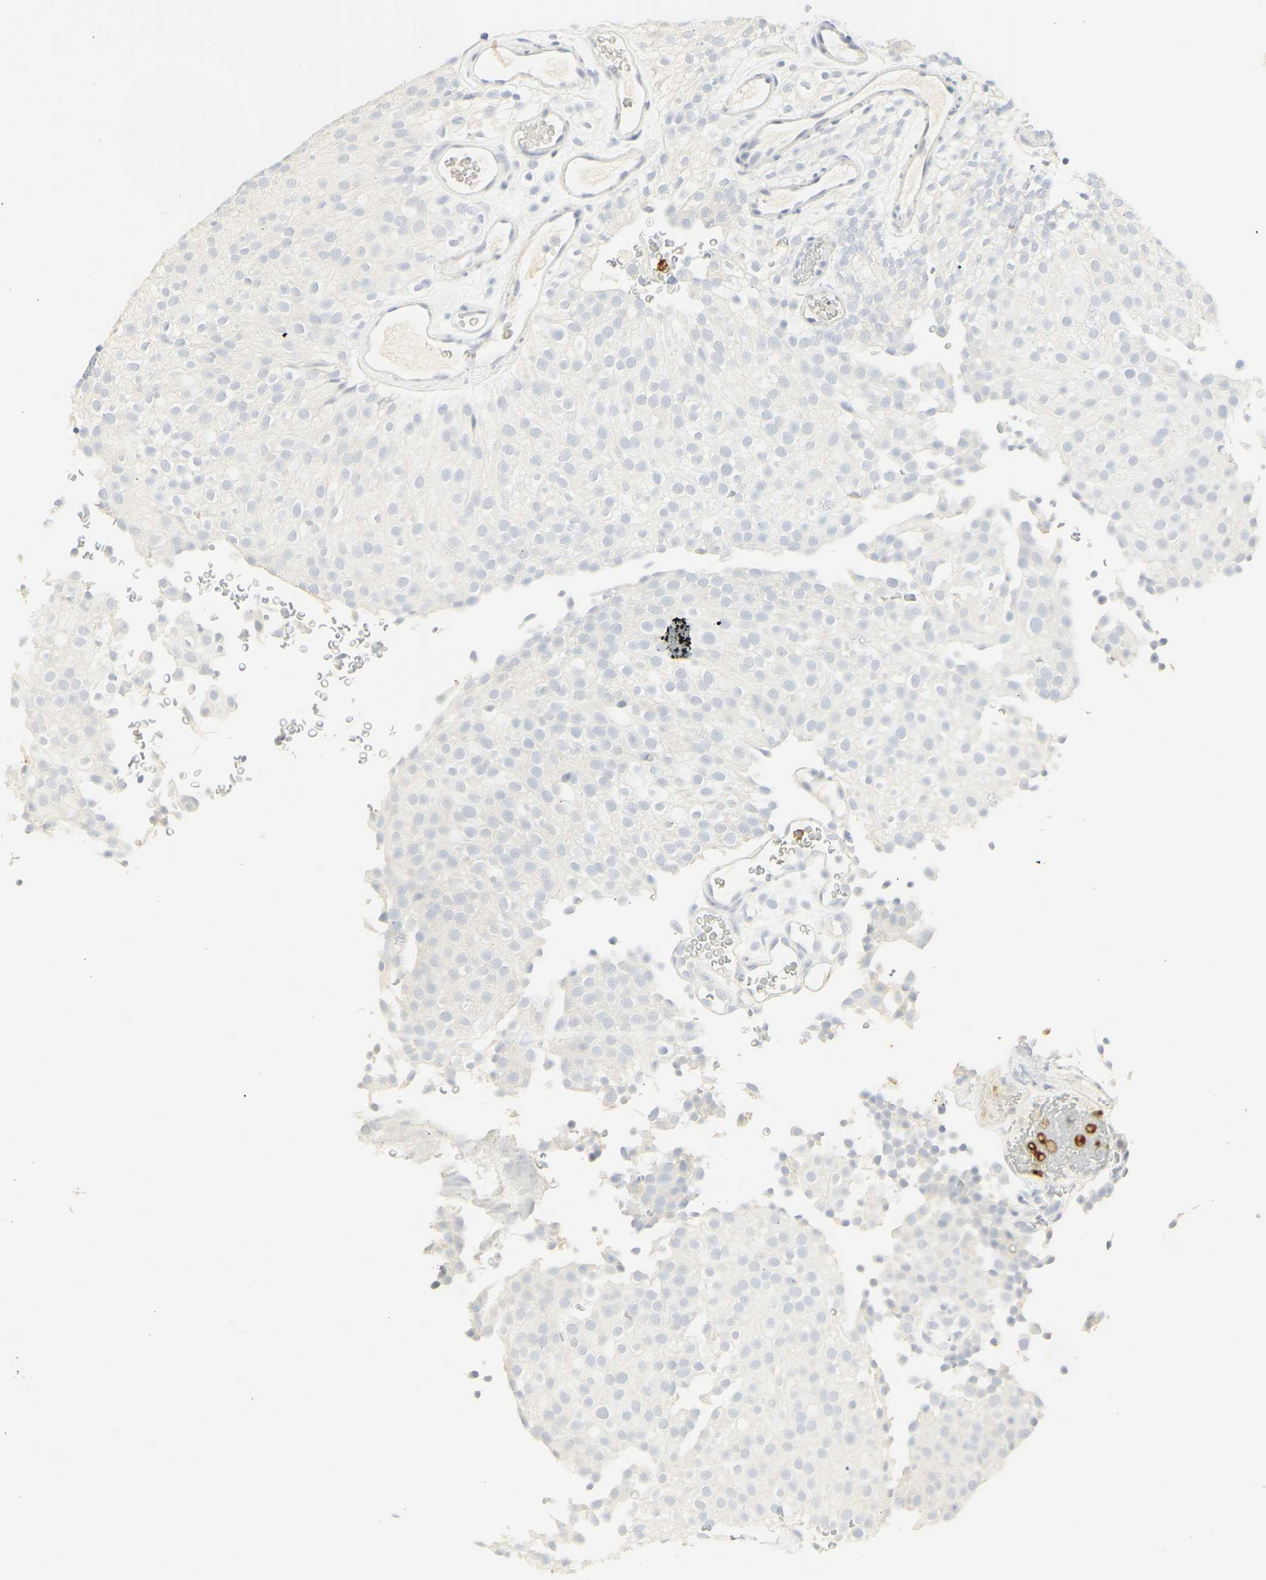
{"staining": {"intensity": "negative", "quantity": "none", "location": "none"}, "tissue": "urothelial cancer", "cell_type": "Tumor cells", "image_type": "cancer", "snomed": [{"axis": "morphology", "description": "Urothelial carcinoma, Low grade"}, {"axis": "topography", "description": "Urinary bladder"}], "caption": "Tumor cells are negative for brown protein staining in low-grade urothelial carcinoma. (DAB (3,3'-diaminobenzidine) immunohistochemistry visualized using brightfield microscopy, high magnification).", "gene": "MPO", "patient": {"sex": "male", "age": 78}}